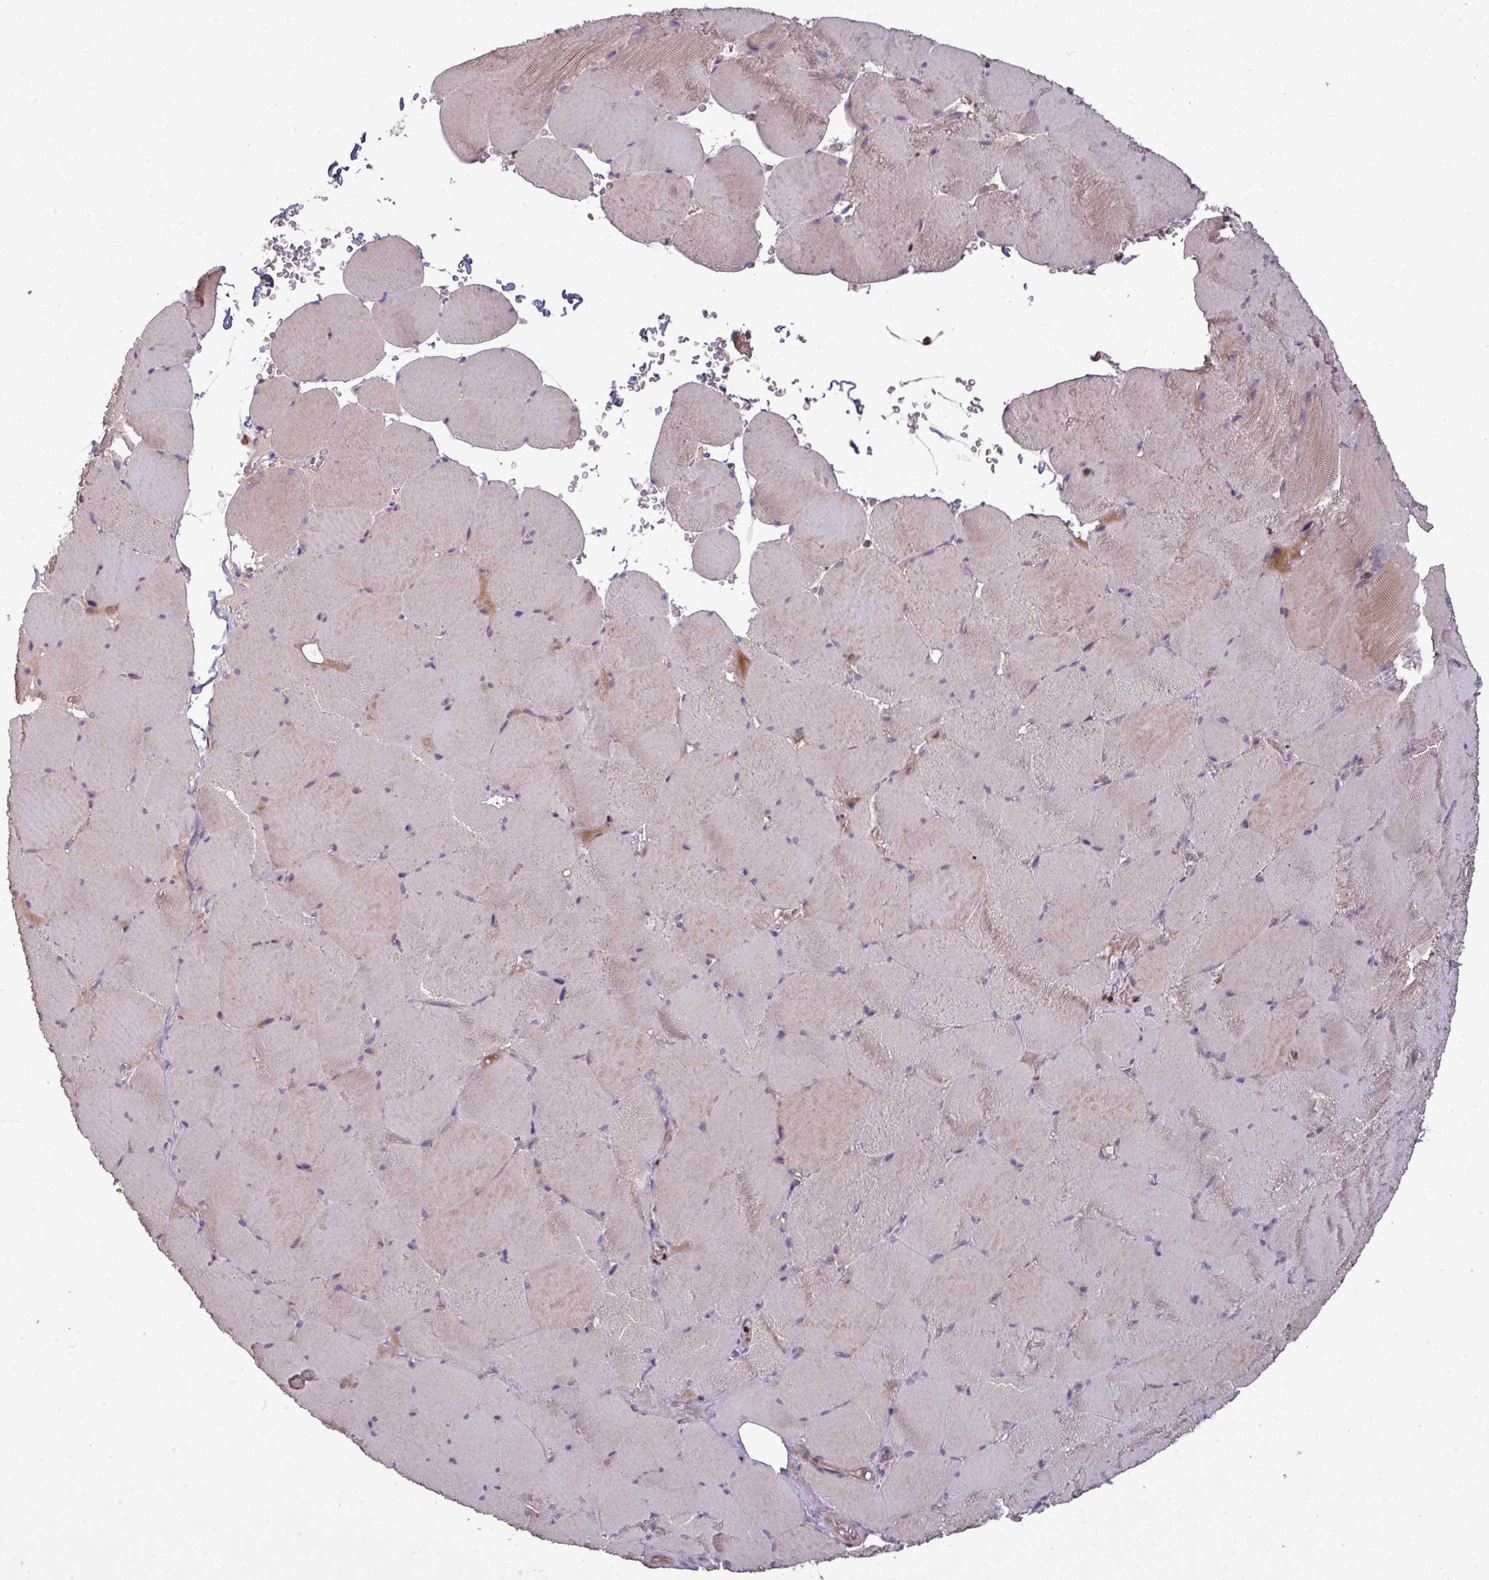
{"staining": {"intensity": "moderate", "quantity": "25%-75%", "location": "cytoplasmic/membranous"}, "tissue": "skeletal muscle", "cell_type": "Myocytes", "image_type": "normal", "snomed": [{"axis": "morphology", "description": "Normal tissue, NOS"}, {"axis": "topography", "description": "Skeletal muscle"}, {"axis": "topography", "description": "Head-Neck"}], "caption": "Immunohistochemical staining of normal skeletal muscle exhibits medium levels of moderate cytoplasmic/membranous positivity in approximately 25%-75% of myocytes.", "gene": "PAPLN", "patient": {"sex": "male", "age": 66}}